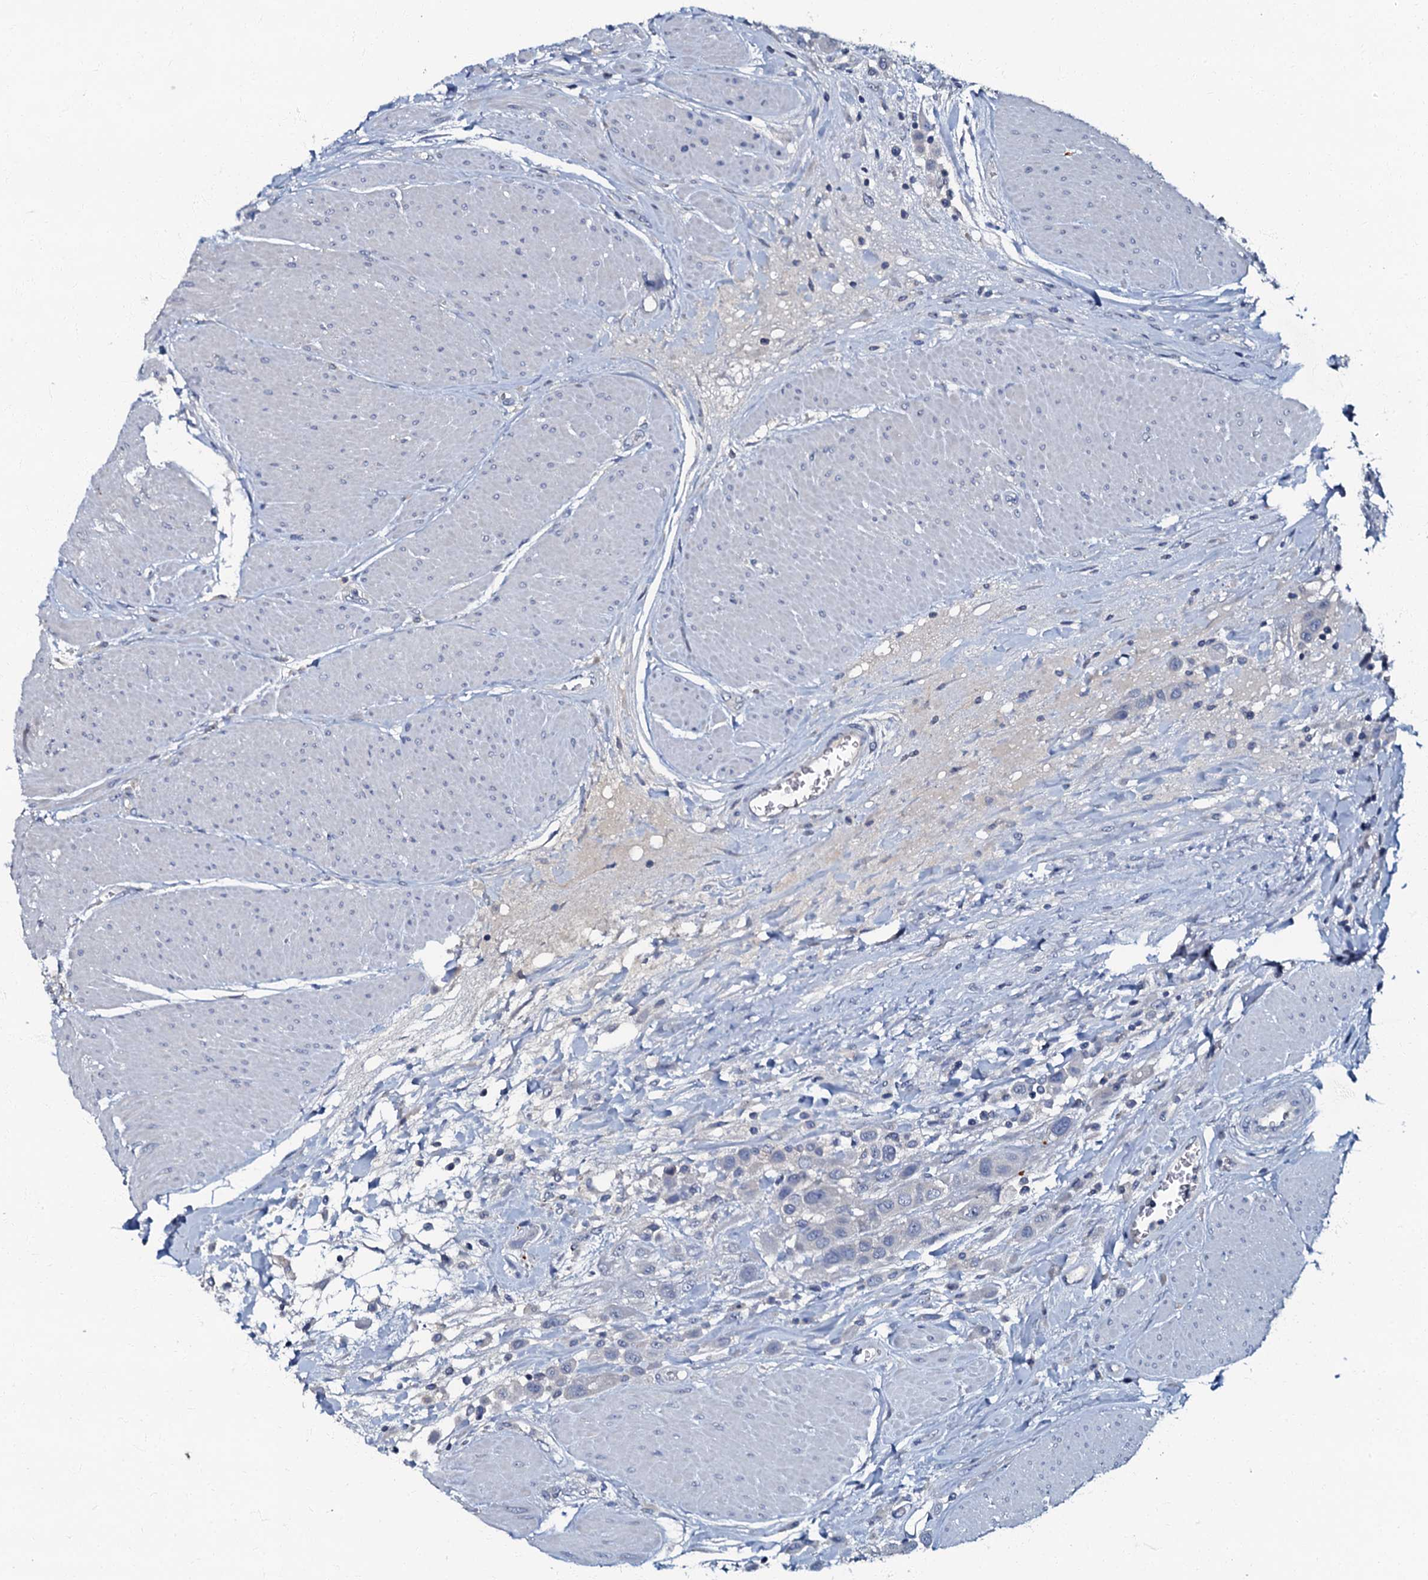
{"staining": {"intensity": "negative", "quantity": "none", "location": "none"}, "tissue": "urothelial cancer", "cell_type": "Tumor cells", "image_type": "cancer", "snomed": [{"axis": "morphology", "description": "Urothelial carcinoma, High grade"}, {"axis": "topography", "description": "Urinary bladder"}], "caption": "Tumor cells are negative for brown protein staining in urothelial cancer. The staining was performed using DAB (3,3'-diaminobenzidine) to visualize the protein expression in brown, while the nuclei were stained in blue with hematoxylin (Magnification: 20x).", "gene": "OLAH", "patient": {"sex": "male", "age": 50}}